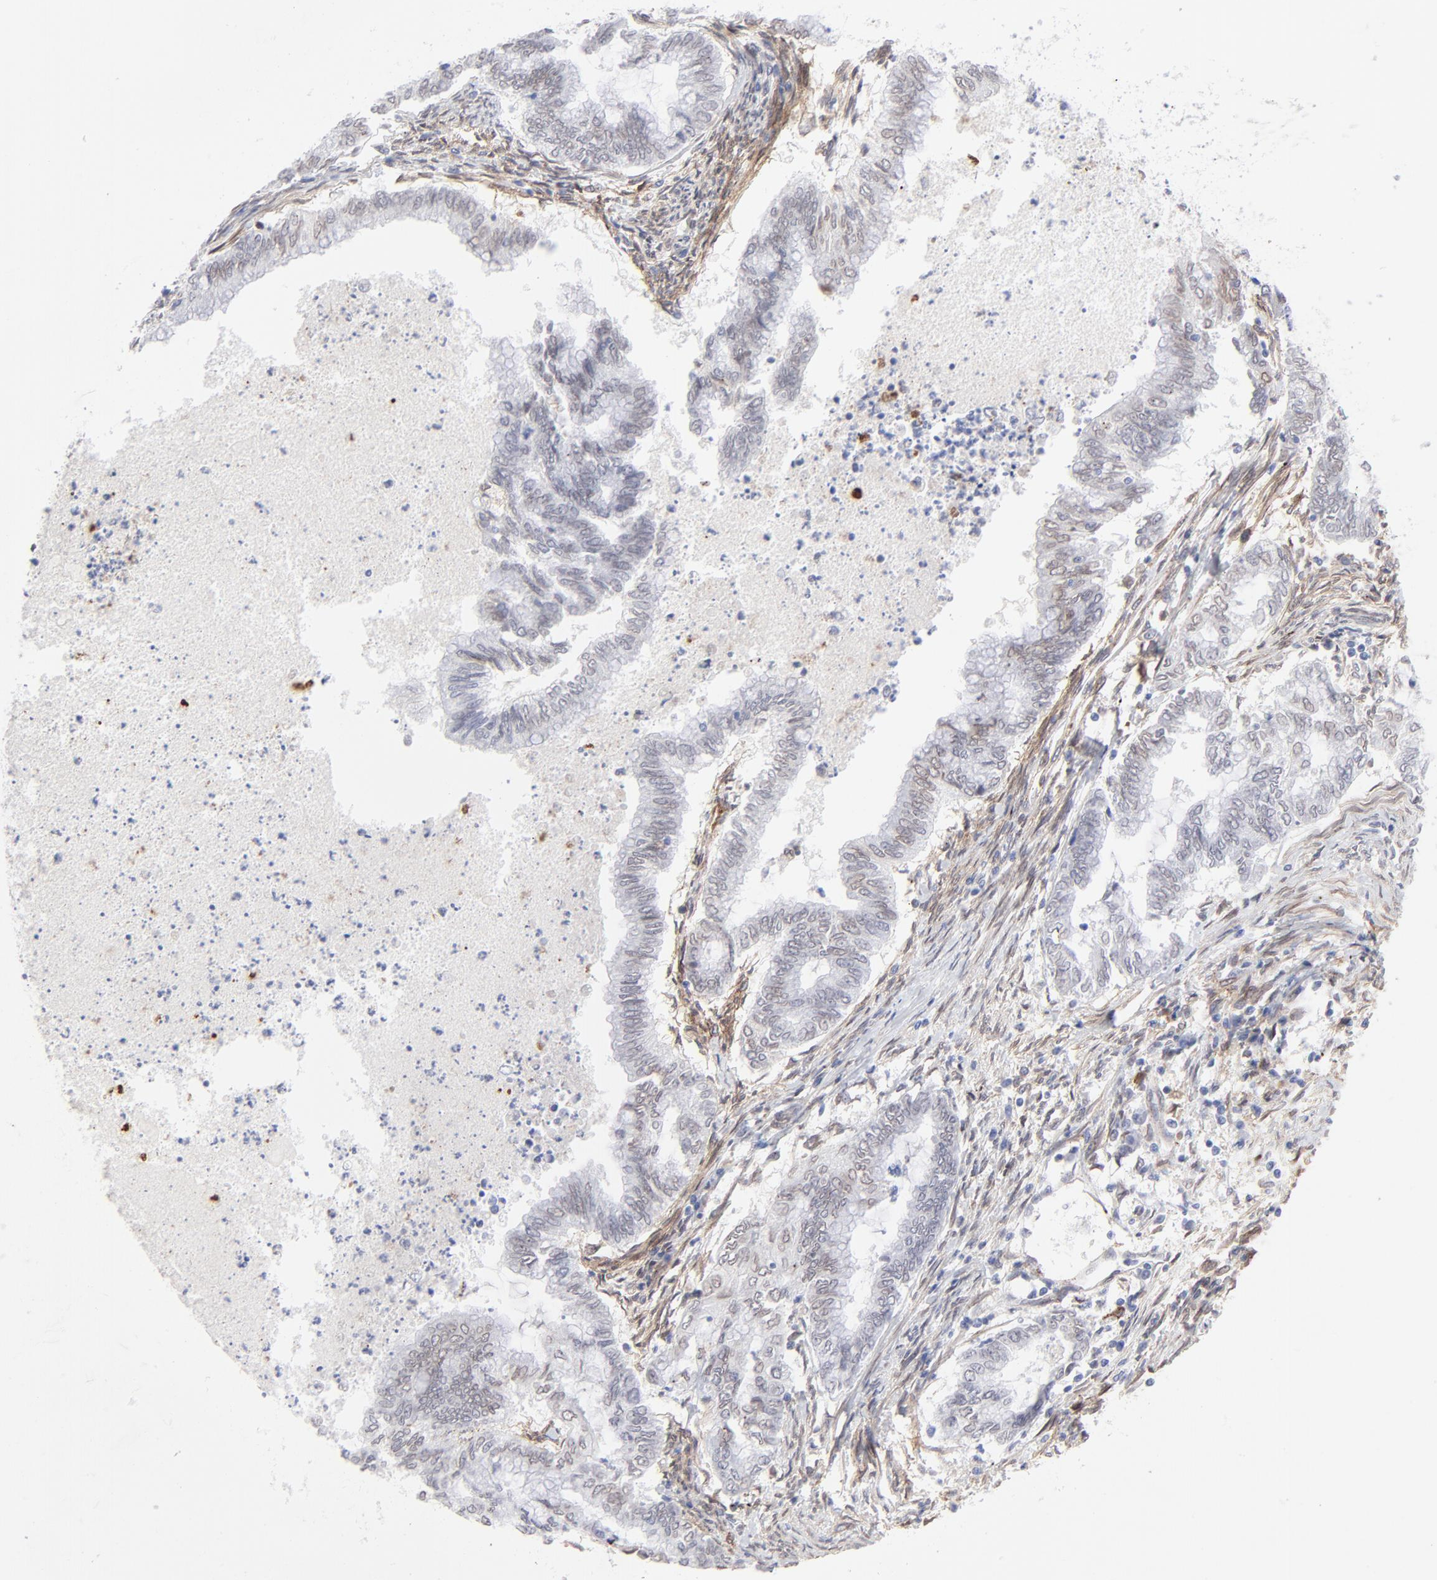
{"staining": {"intensity": "weak", "quantity": "25%-75%", "location": "cytoplasmic/membranous,nuclear"}, "tissue": "endometrial cancer", "cell_type": "Tumor cells", "image_type": "cancer", "snomed": [{"axis": "morphology", "description": "Adenocarcinoma, NOS"}, {"axis": "topography", "description": "Endometrium"}], "caption": "High-magnification brightfield microscopy of endometrial adenocarcinoma stained with DAB (3,3'-diaminobenzidine) (brown) and counterstained with hematoxylin (blue). tumor cells exhibit weak cytoplasmic/membranous and nuclear staining is identified in about25%-75% of cells.", "gene": "PDGFRB", "patient": {"sex": "female", "age": 79}}